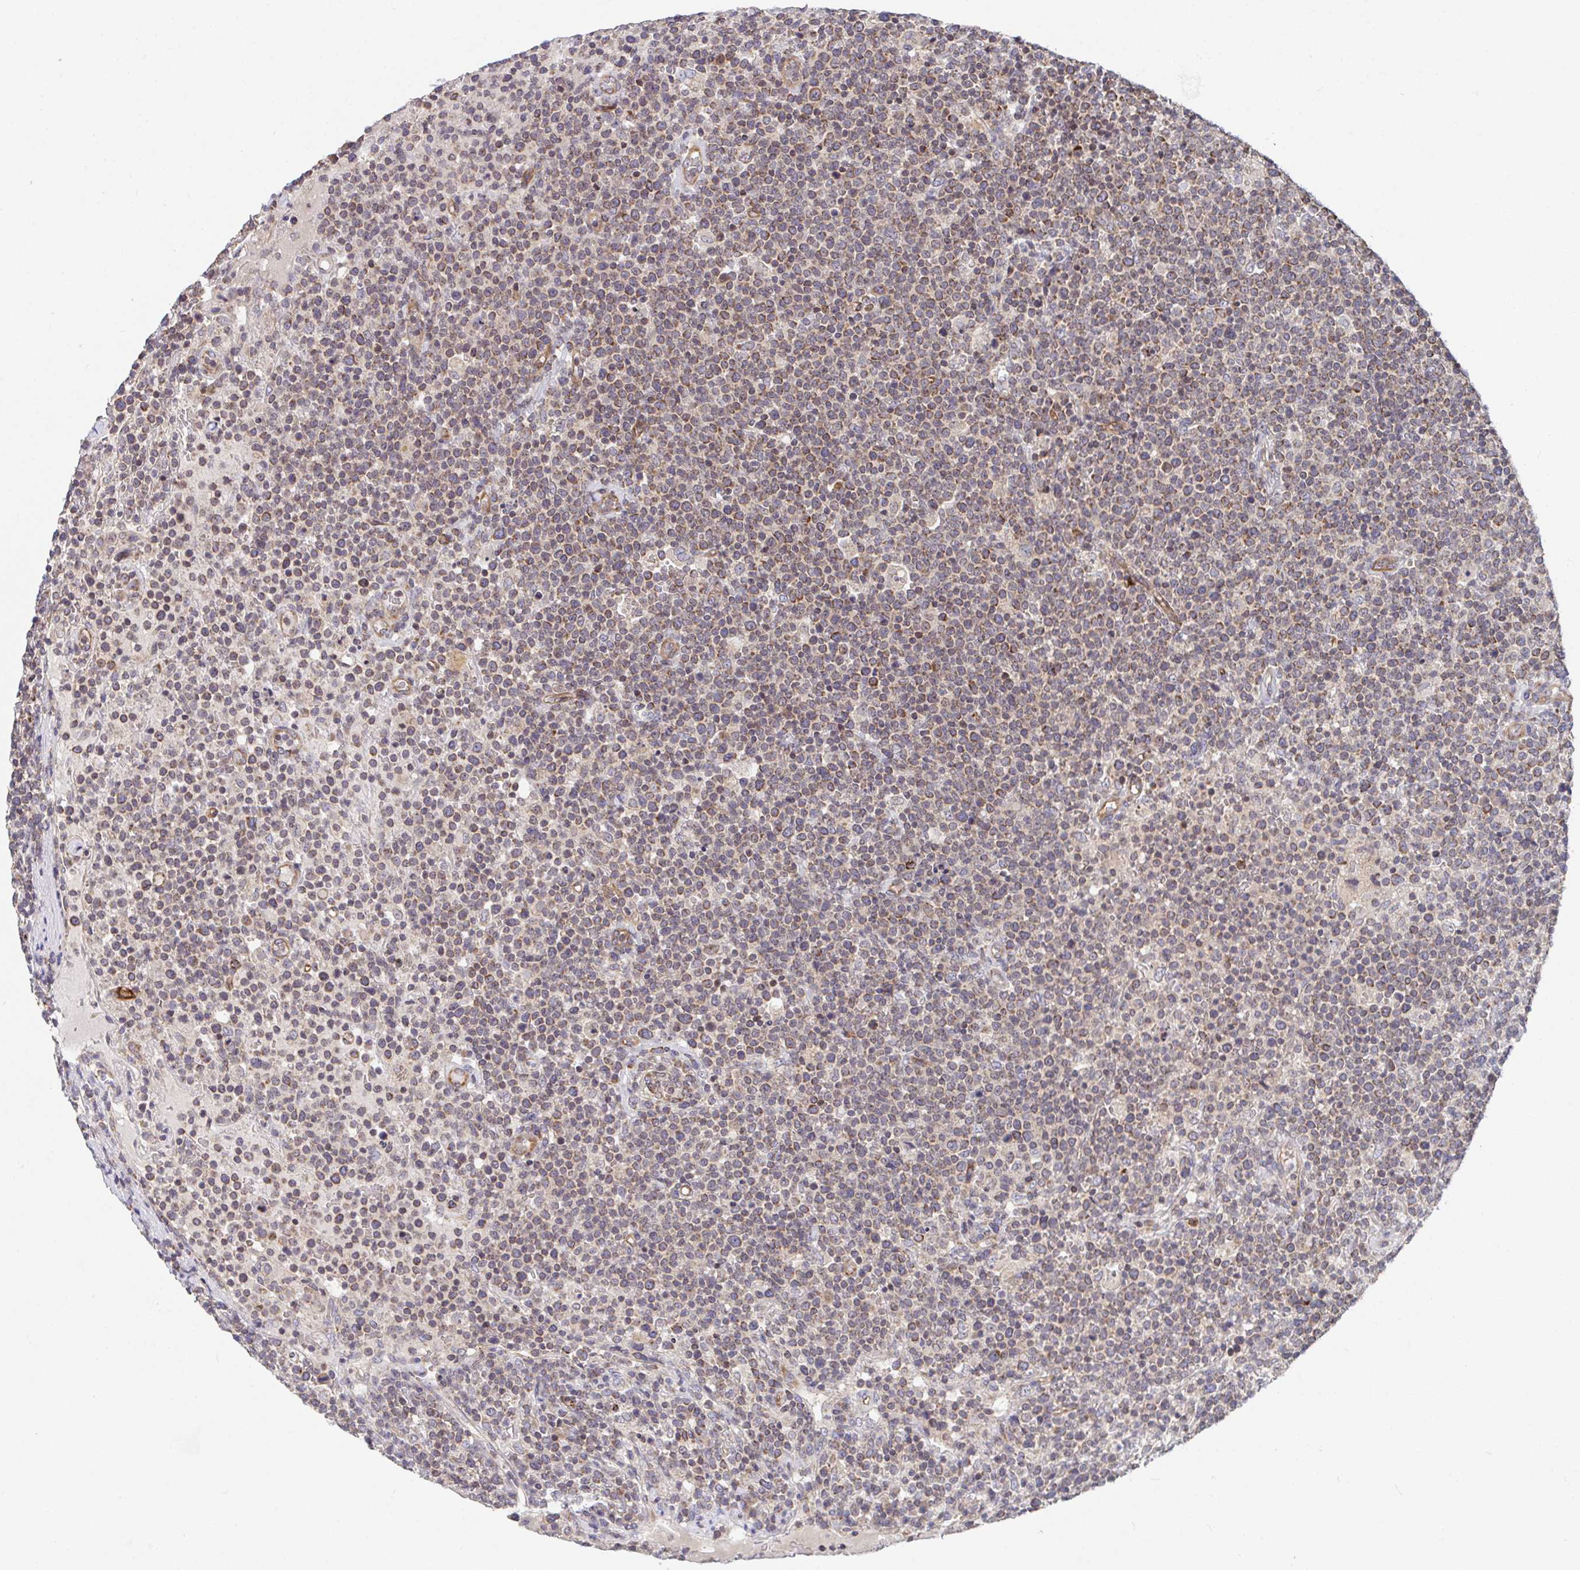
{"staining": {"intensity": "moderate", "quantity": ">75%", "location": "cytoplasmic/membranous"}, "tissue": "lymphoma", "cell_type": "Tumor cells", "image_type": "cancer", "snomed": [{"axis": "morphology", "description": "Malignant lymphoma, non-Hodgkin's type, High grade"}, {"axis": "topography", "description": "Lymph node"}], "caption": "Brown immunohistochemical staining in human lymphoma displays moderate cytoplasmic/membranous staining in approximately >75% of tumor cells. The protein of interest is stained brown, and the nuclei are stained in blue (DAB (3,3'-diaminobenzidine) IHC with brightfield microscopy, high magnification).", "gene": "EIF1AD", "patient": {"sex": "male", "age": 61}}